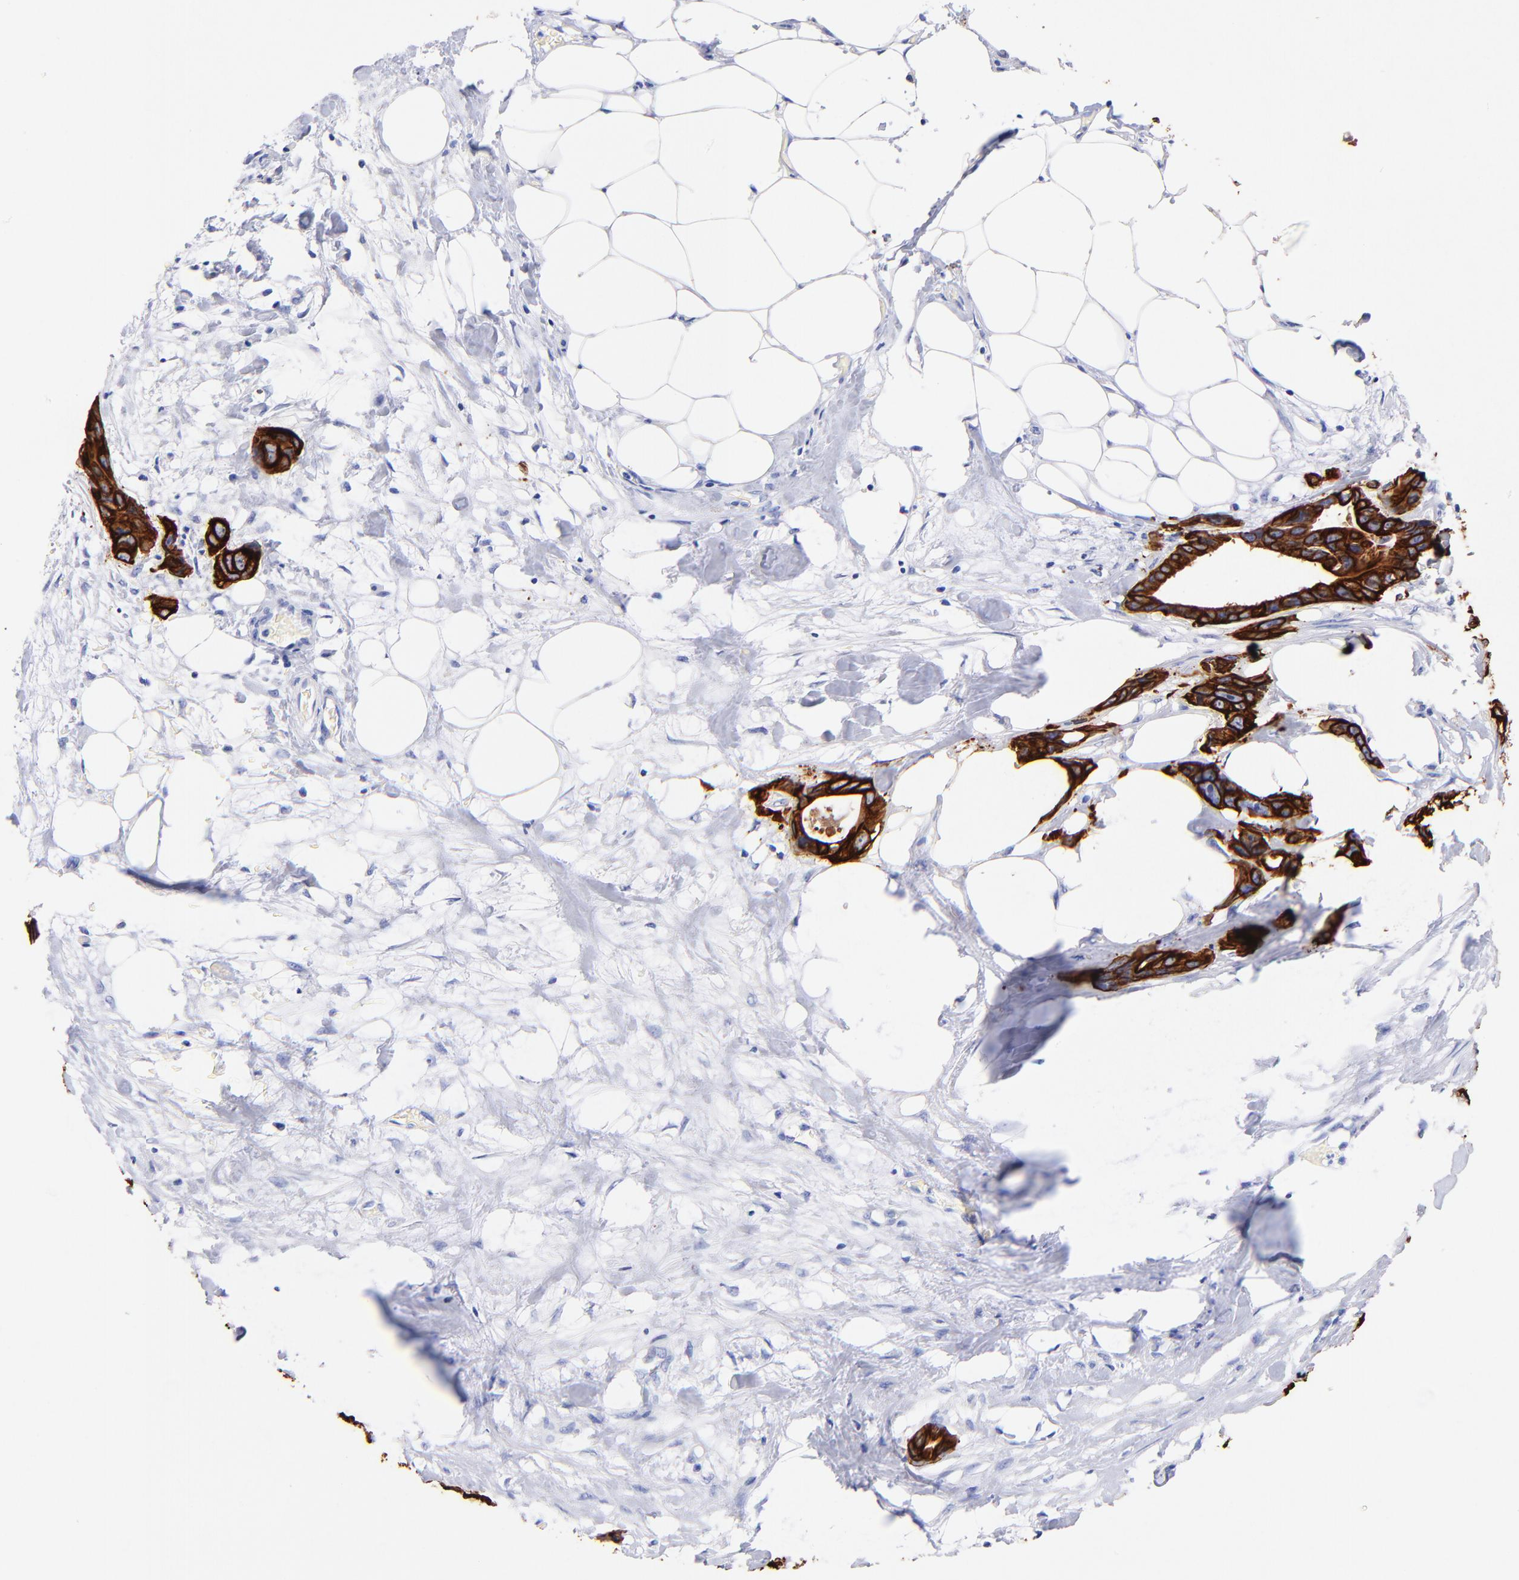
{"staining": {"intensity": "strong", "quantity": ">75%", "location": "cytoplasmic/membranous"}, "tissue": "stomach cancer", "cell_type": "Tumor cells", "image_type": "cancer", "snomed": [{"axis": "morphology", "description": "Adenocarcinoma, NOS"}, {"axis": "topography", "description": "Stomach, upper"}], "caption": "IHC (DAB) staining of human adenocarcinoma (stomach) displays strong cytoplasmic/membranous protein staining in approximately >75% of tumor cells.", "gene": "KRT19", "patient": {"sex": "male", "age": 47}}